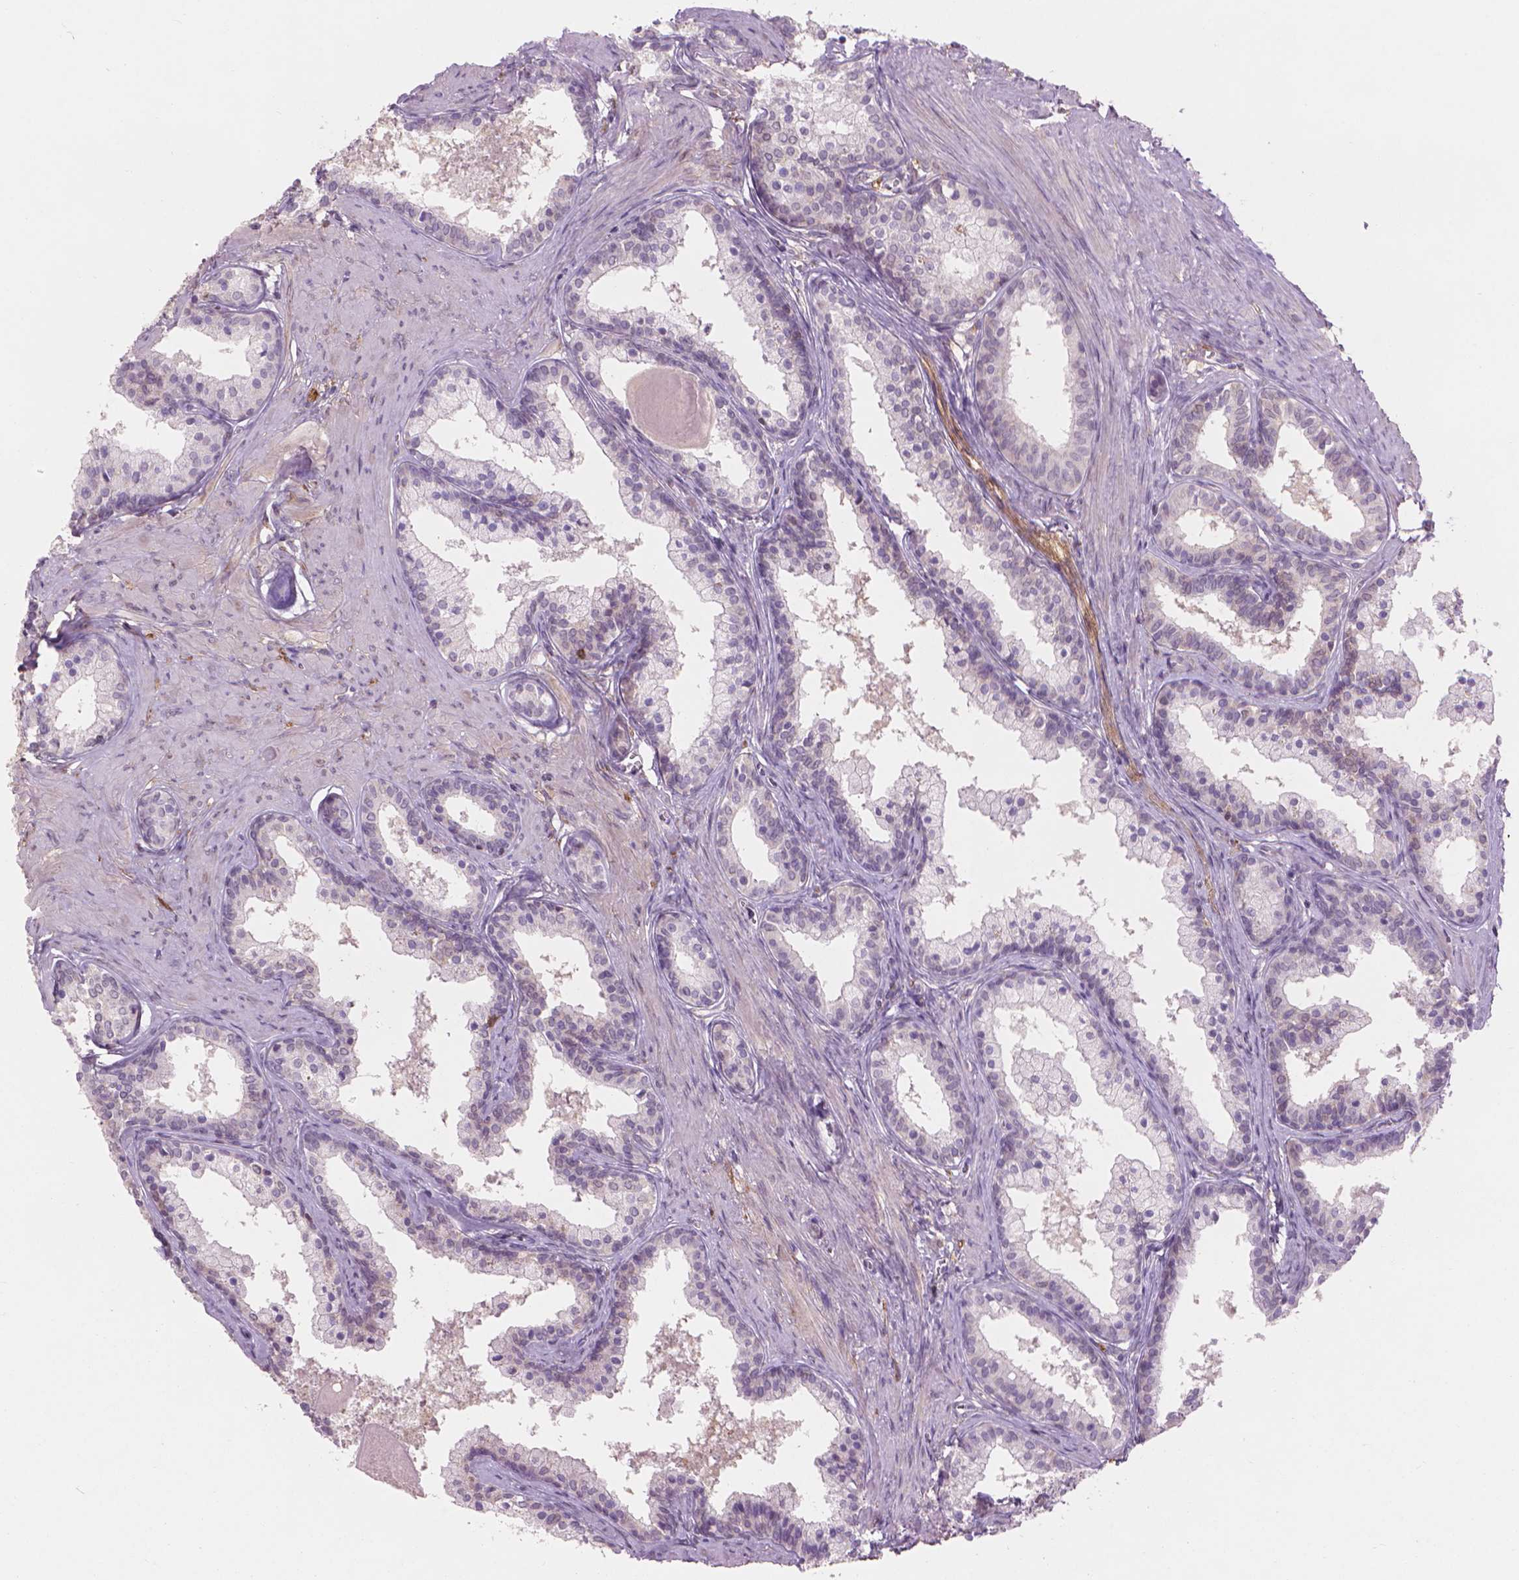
{"staining": {"intensity": "negative", "quantity": "none", "location": "none"}, "tissue": "prostate", "cell_type": "Glandular cells", "image_type": "normal", "snomed": [{"axis": "morphology", "description": "Normal tissue, NOS"}, {"axis": "topography", "description": "Prostate"}], "caption": "A micrograph of prostate stained for a protein shows no brown staining in glandular cells. (Brightfield microscopy of DAB IHC at high magnification).", "gene": "ENO2", "patient": {"sex": "male", "age": 61}}